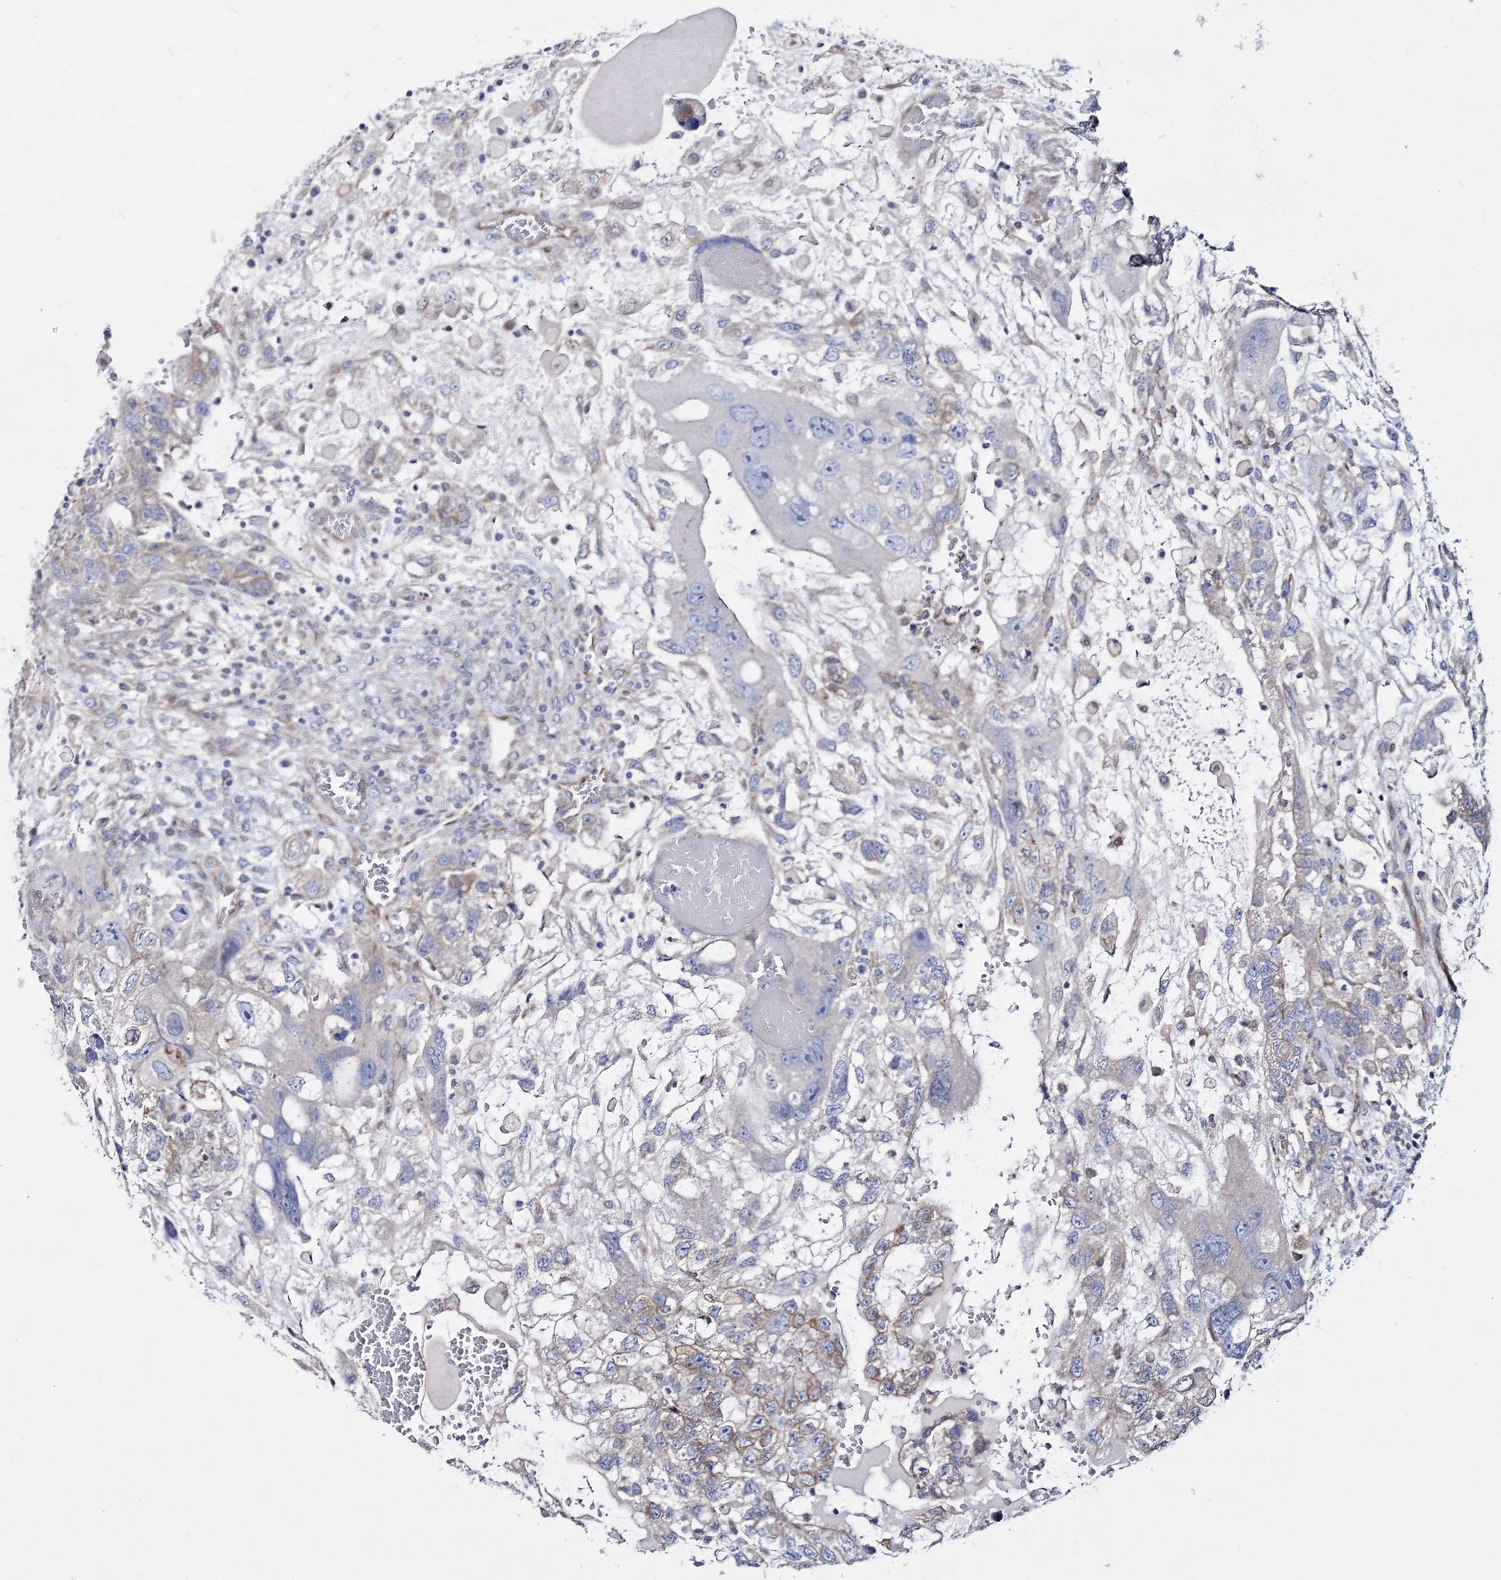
{"staining": {"intensity": "weak", "quantity": "<25%", "location": "cytoplasmic/membranous"}, "tissue": "testis cancer", "cell_type": "Tumor cells", "image_type": "cancer", "snomed": [{"axis": "morphology", "description": "Carcinoma, Embryonal, NOS"}, {"axis": "topography", "description": "Testis"}], "caption": "The image demonstrates no staining of tumor cells in testis embryonal carcinoma.", "gene": "ARHGAP32", "patient": {"sex": "male", "age": 36}}